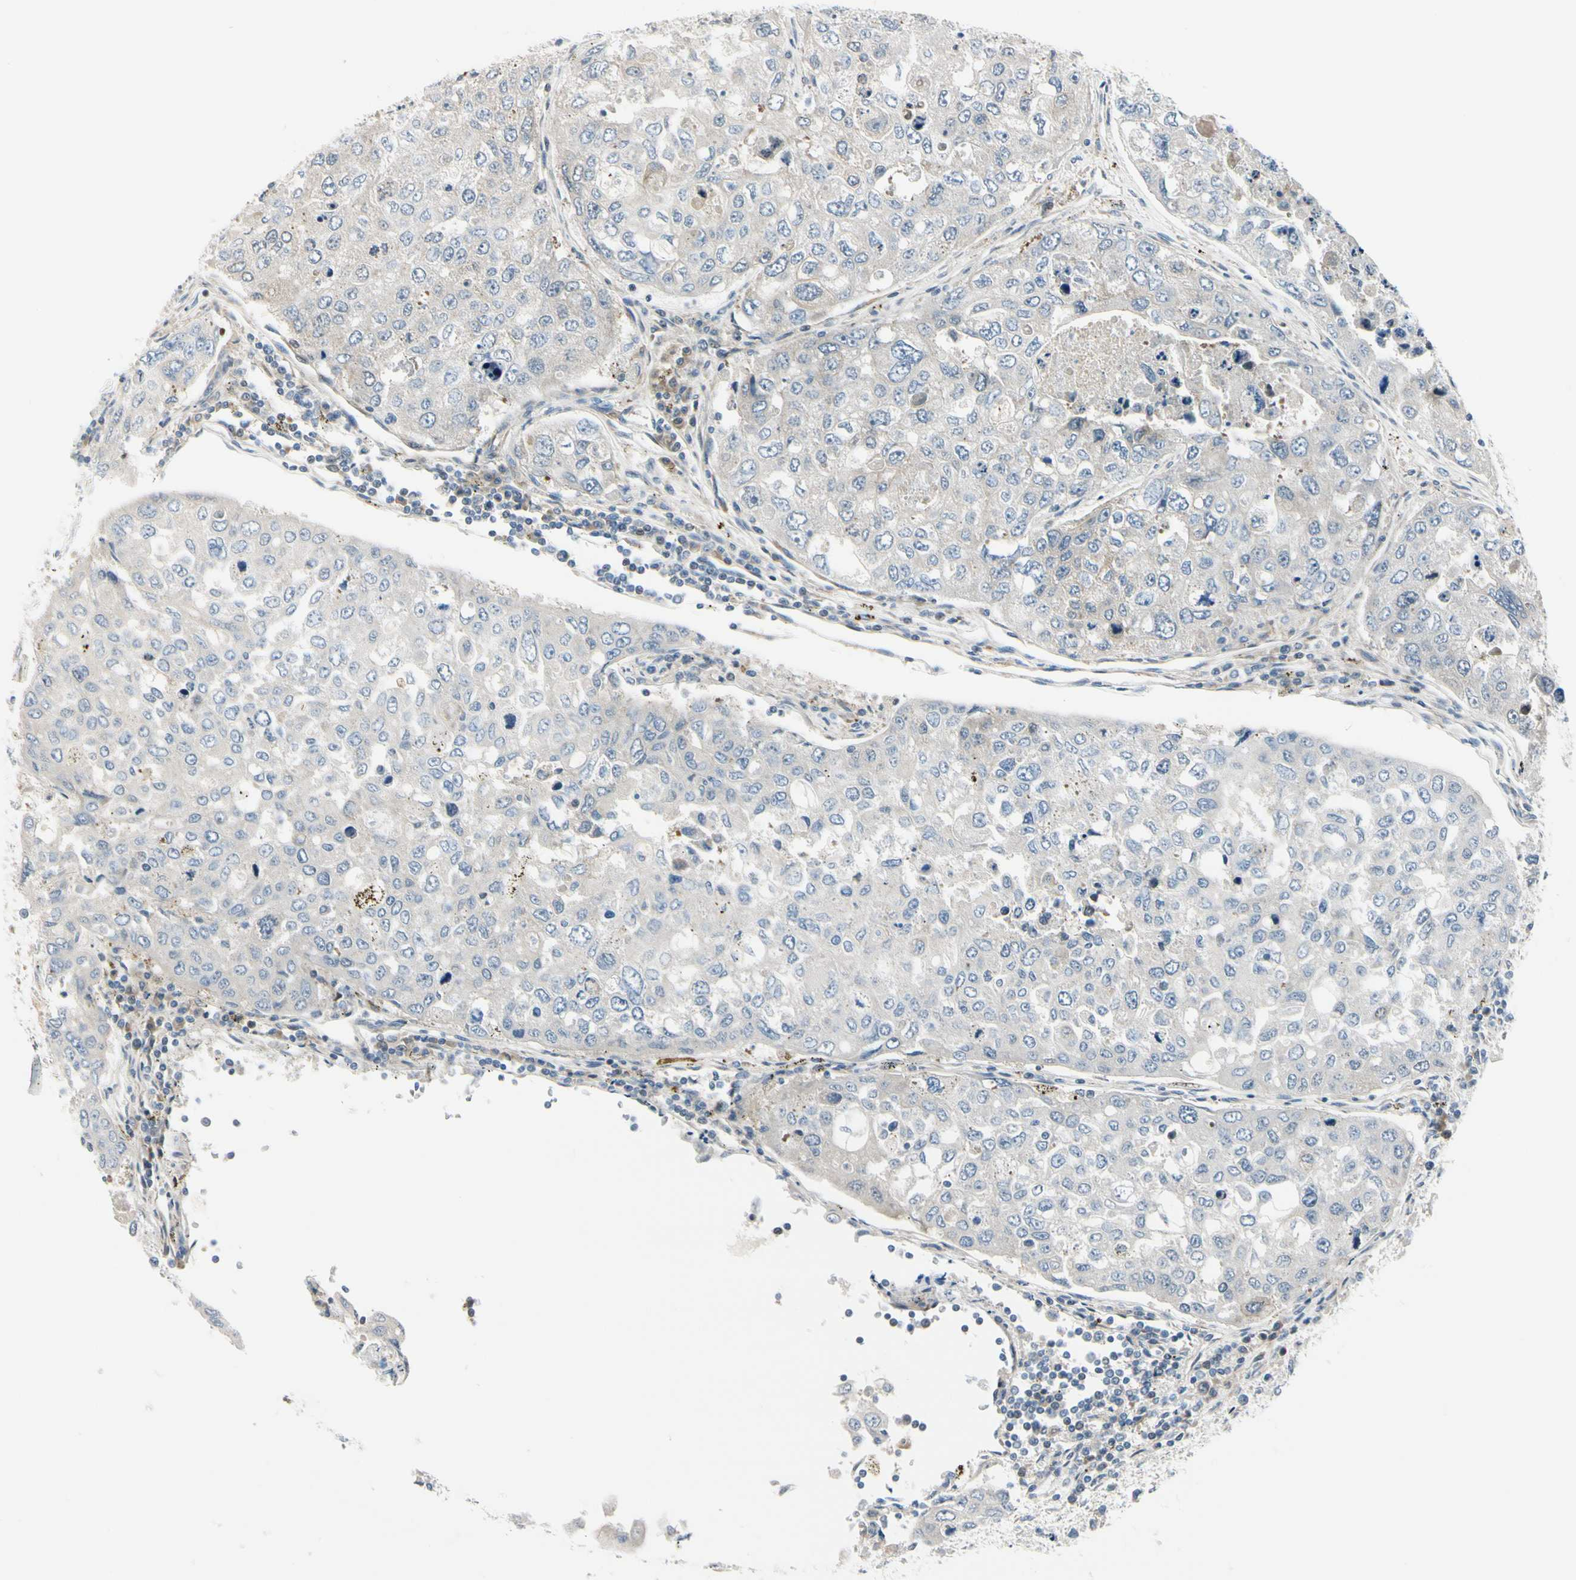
{"staining": {"intensity": "negative", "quantity": "none", "location": "none"}, "tissue": "urothelial cancer", "cell_type": "Tumor cells", "image_type": "cancer", "snomed": [{"axis": "morphology", "description": "Urothelial carcinoma, High grade"}, {"axis": "topography", "description": "Lymph node"}, {"axis": "topography", "description": "Urinary bladder"}], "caption": "The micrograph reveals no significant positivity in tumor cells of urothelial cancer. The staining is performed using DAB (3,3'-diaminobenzidine) brown chromogen with nuclei counter-stained in using hematoxylin.", "gene": "NPDC1", "patient": {"sex": "male", "age": 51}}